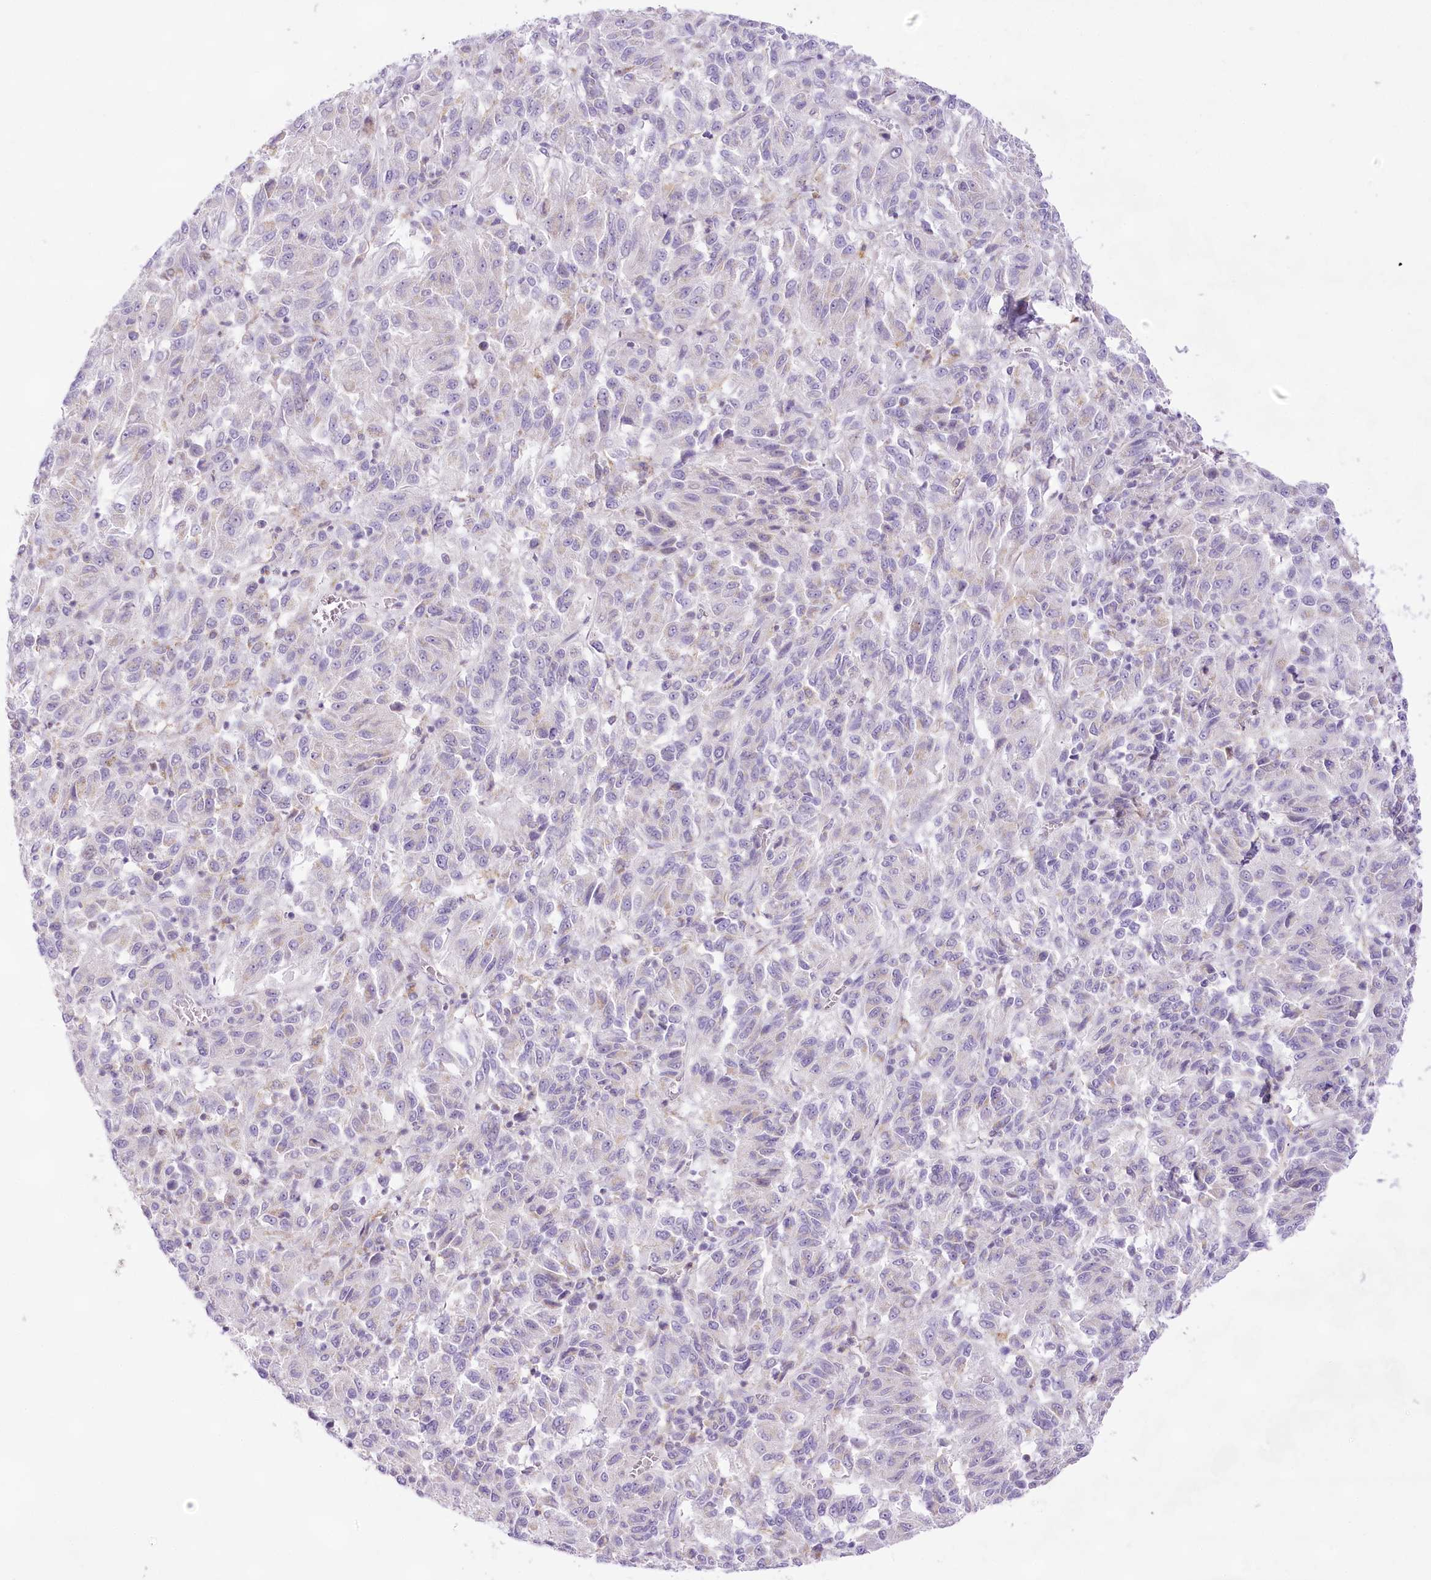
{"staining": {"intensity": "negative", "quantity": "none", "location": "none"}, "tissue": "melanoma", "cell_type": "Tumor cells", "image_type": "cancer", "snomed": [{"axis": "morphology", "description": "Malignant melanoma, Metastatic site"}, {"axis": "topography", "description": "Lung"}], "caption": "A photomicrograph of malignant melanoma (metastatic site) stained for a protein displays no brown staining in tumor cells.", "gene": "CCDC30", "patient": {"sex": "male", "age": 64}}